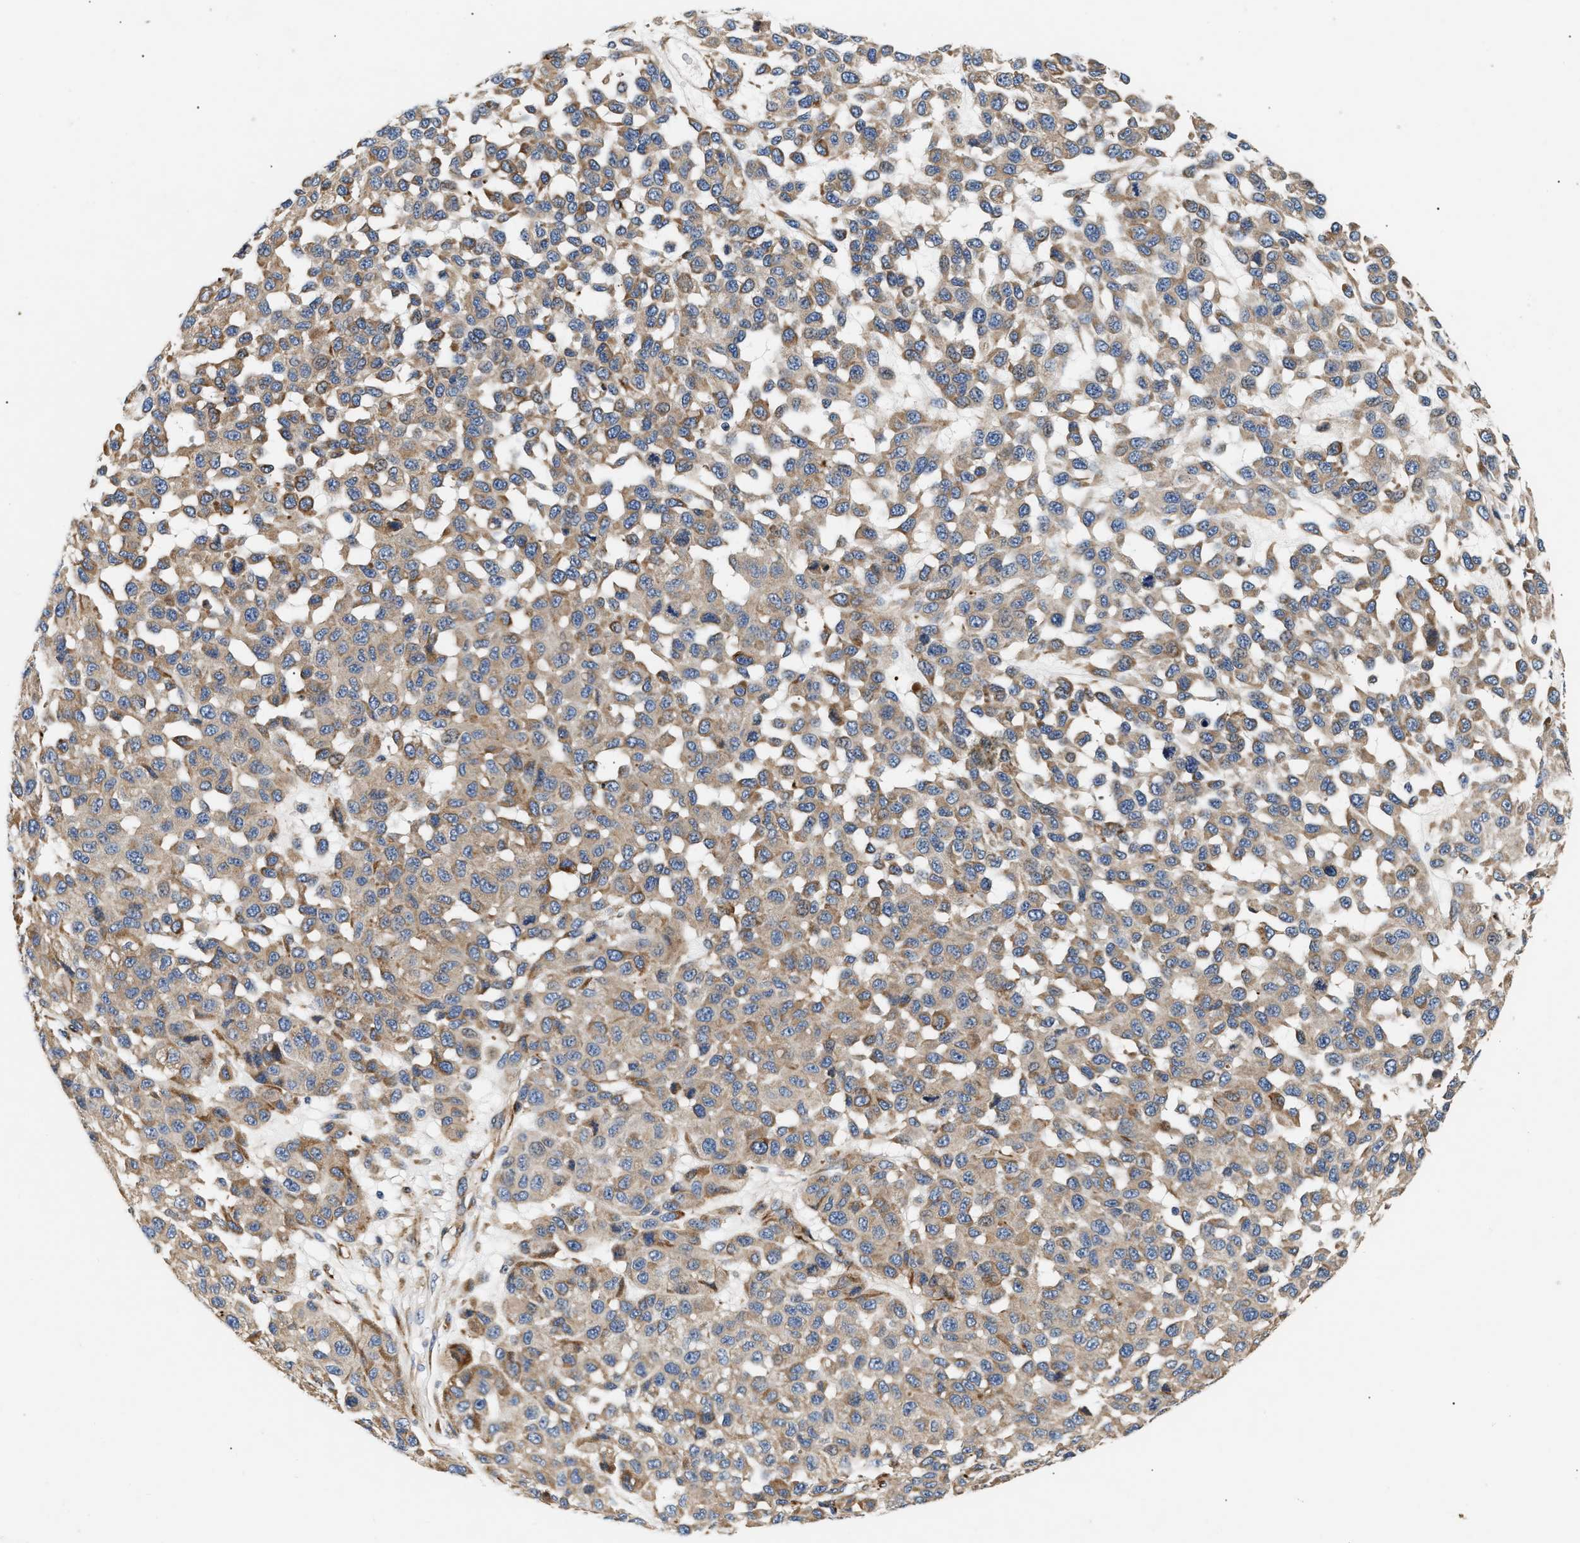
{"staining": {"intensity": "moderate", "quantity": ">75%", "location": "cytoplasmic/membranous"}, "tissue": "melanoma", "cell_type": "Tumor cells", "image_type": "cancer", "snomed": [{"axis": "morphology", "description": "Malignant melanoma, NOS"}, {"axis": "topography", "description": "Skin"}], "caption": "This histopathology image shows melanoma stained with immunohistochemistry (IHC) to label a protein in brown. The cytoplasmic/membranous of tumor cells show moderate positivity for the protein. Nuclei are counter-stained blue.", "gene": "IFT74", "patient": {"sex": "male", "age": 62}}